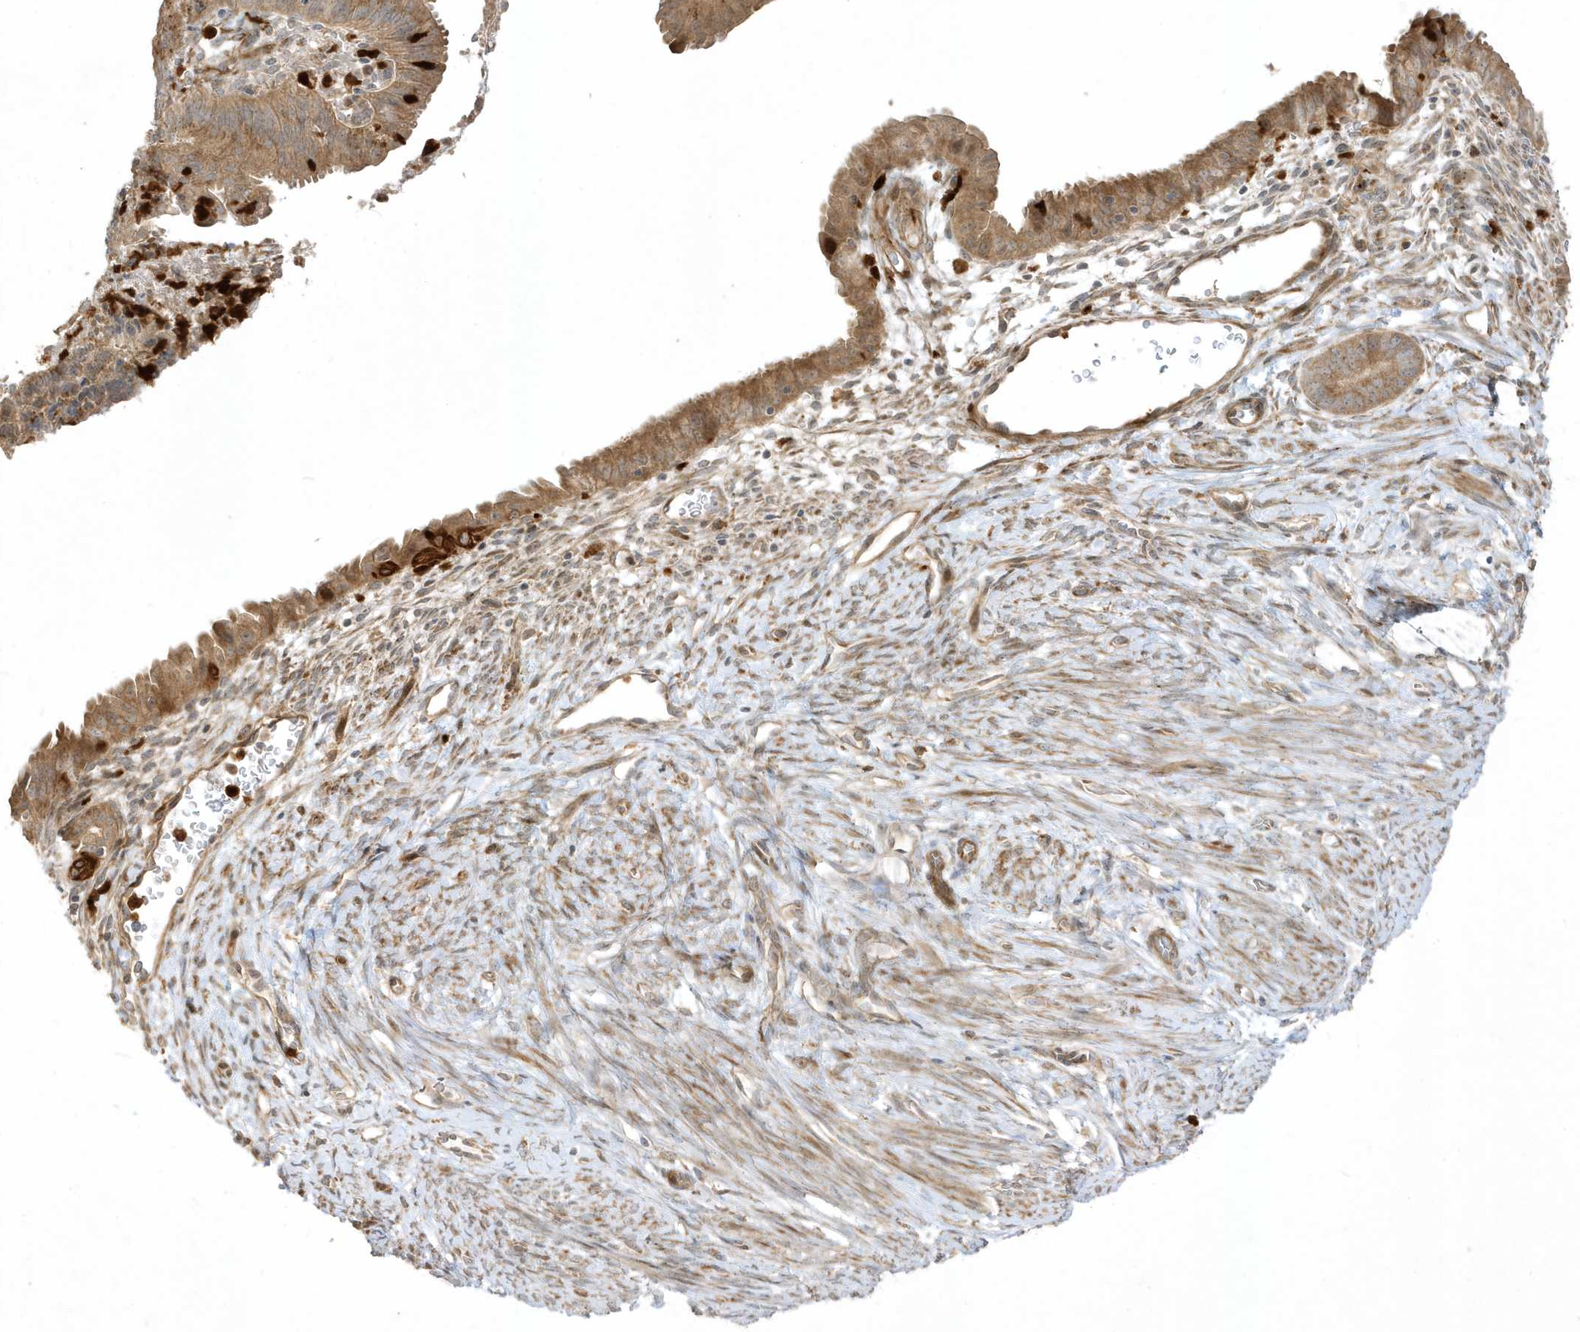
{"staining": {"intensity": "moderate", "quantity": ">75%", "location": "cytoplasmic/membranous"}, "tissue": "endometrial cancer", "cell_type": "Tumor cells", "image_type": "cancer", "snomed": [{"axis": "morphology", "description": "Adenocarcinoma, NOS"}, {"axis": "topography", "description": "Endometrium"}], "caption": "Immunohistochemical staining of human endometrial cancer (adenocarcinoma) demonstrates medium levels of moderate cytoplasmic/membranous protein expression in about >75% of tumor cells.", "gene": "IFT57", "patient": {"sex": "female", "age": 51}}